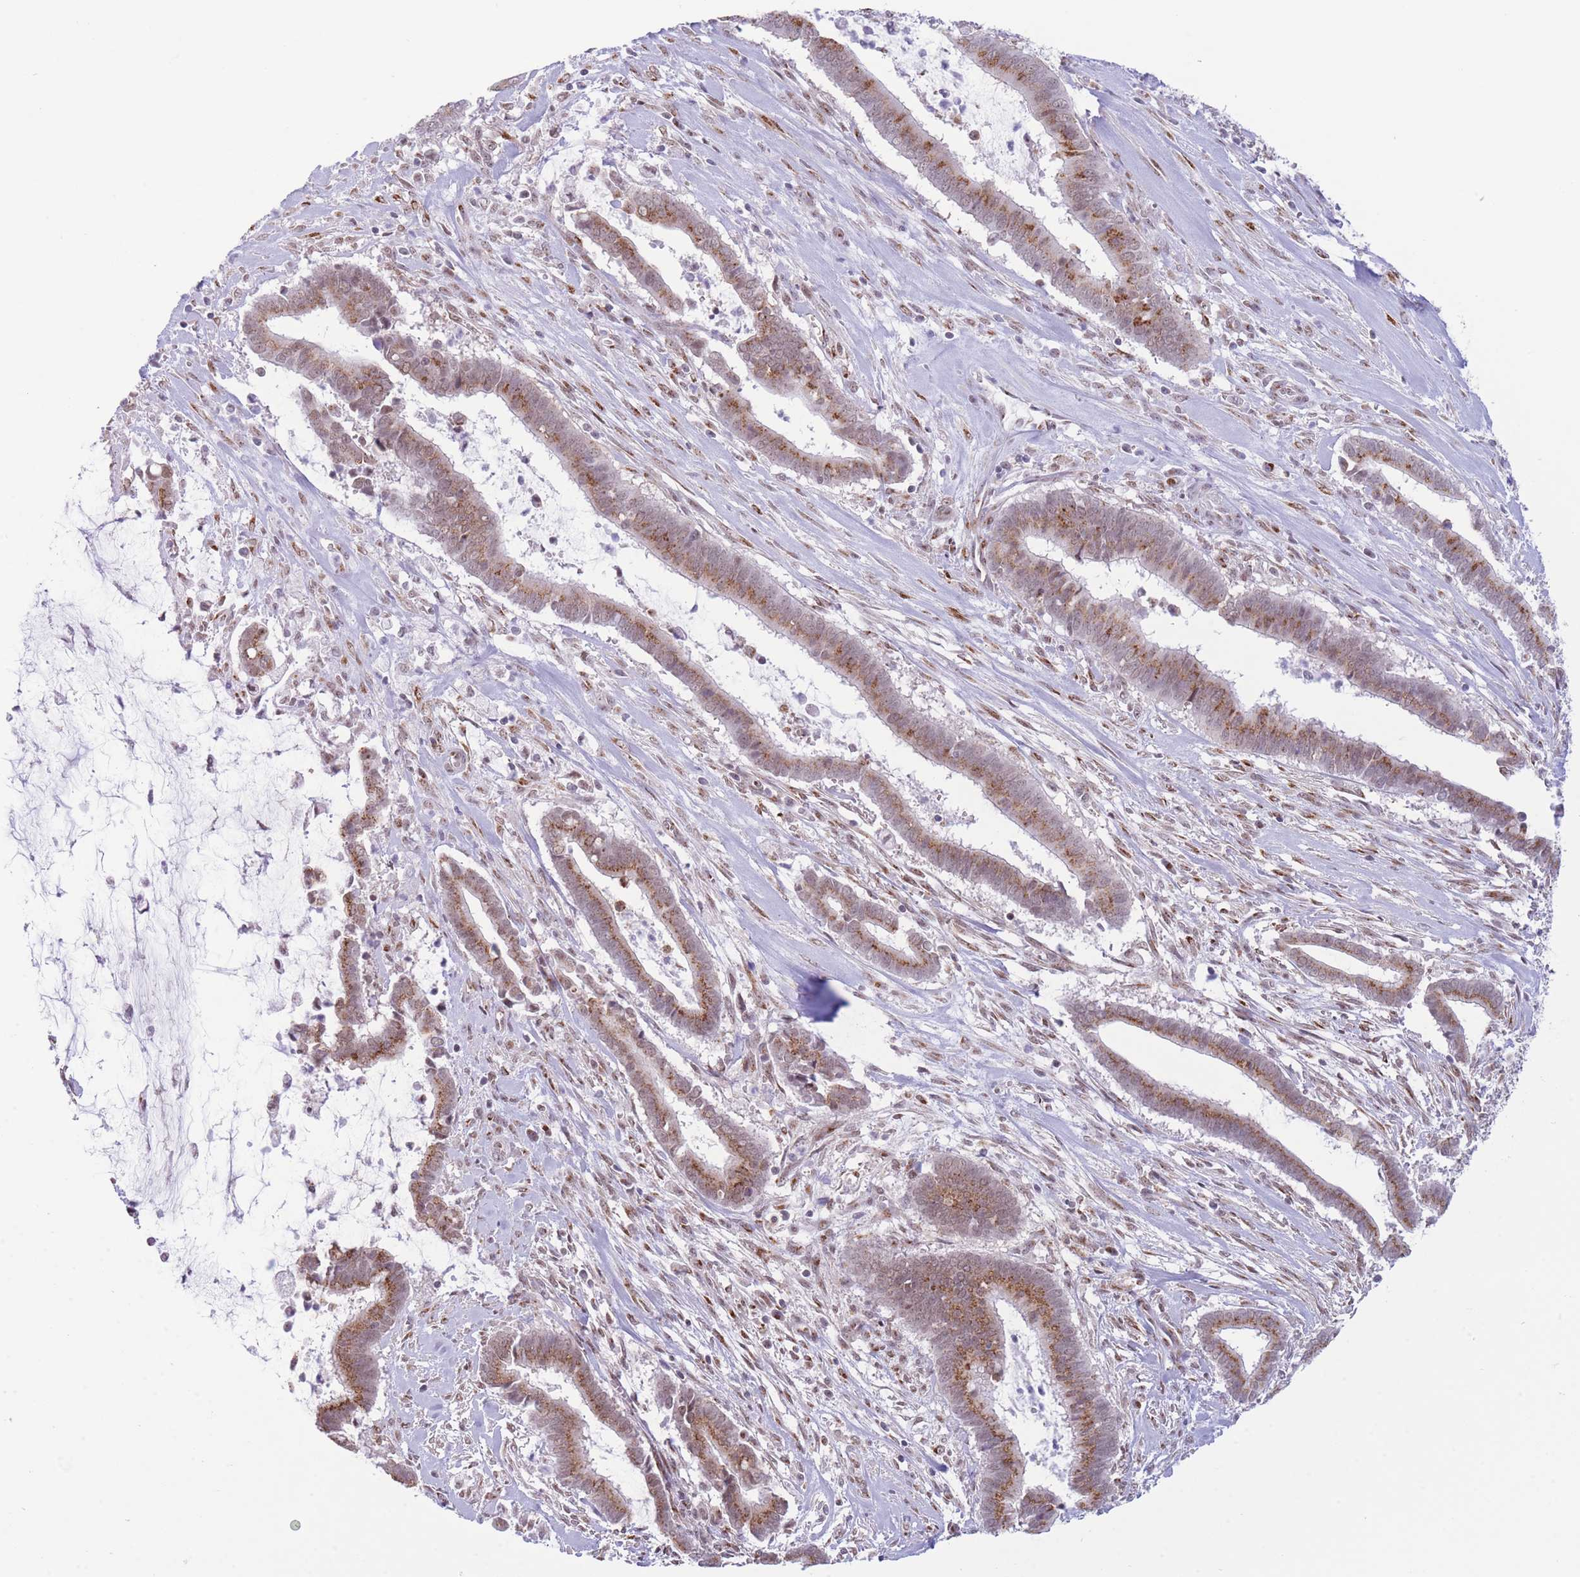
{"staining": {"intensity": "moderate", "quantity": ">75%", "location": "cytoplasmic/membranous,nuclear"}, "tissue": "cervical cancer", "cell_type": "Tumor cells", "image_type": "cancer", "snomed": [{"axis": "morphology", "description": "Adenocarcinoma, NOS"}, {"axis": "topography", "description": "Cervix"}], "caption": "DAB immunohistochemical staining of cervical cancer (adenocarcinoma) shows moderate cytoplasmic/membranous and nuclear protein expression in approximately >75% of tumor cells.", "gene": "INO80C", "patient": {"sex": "female", "age": 44}}